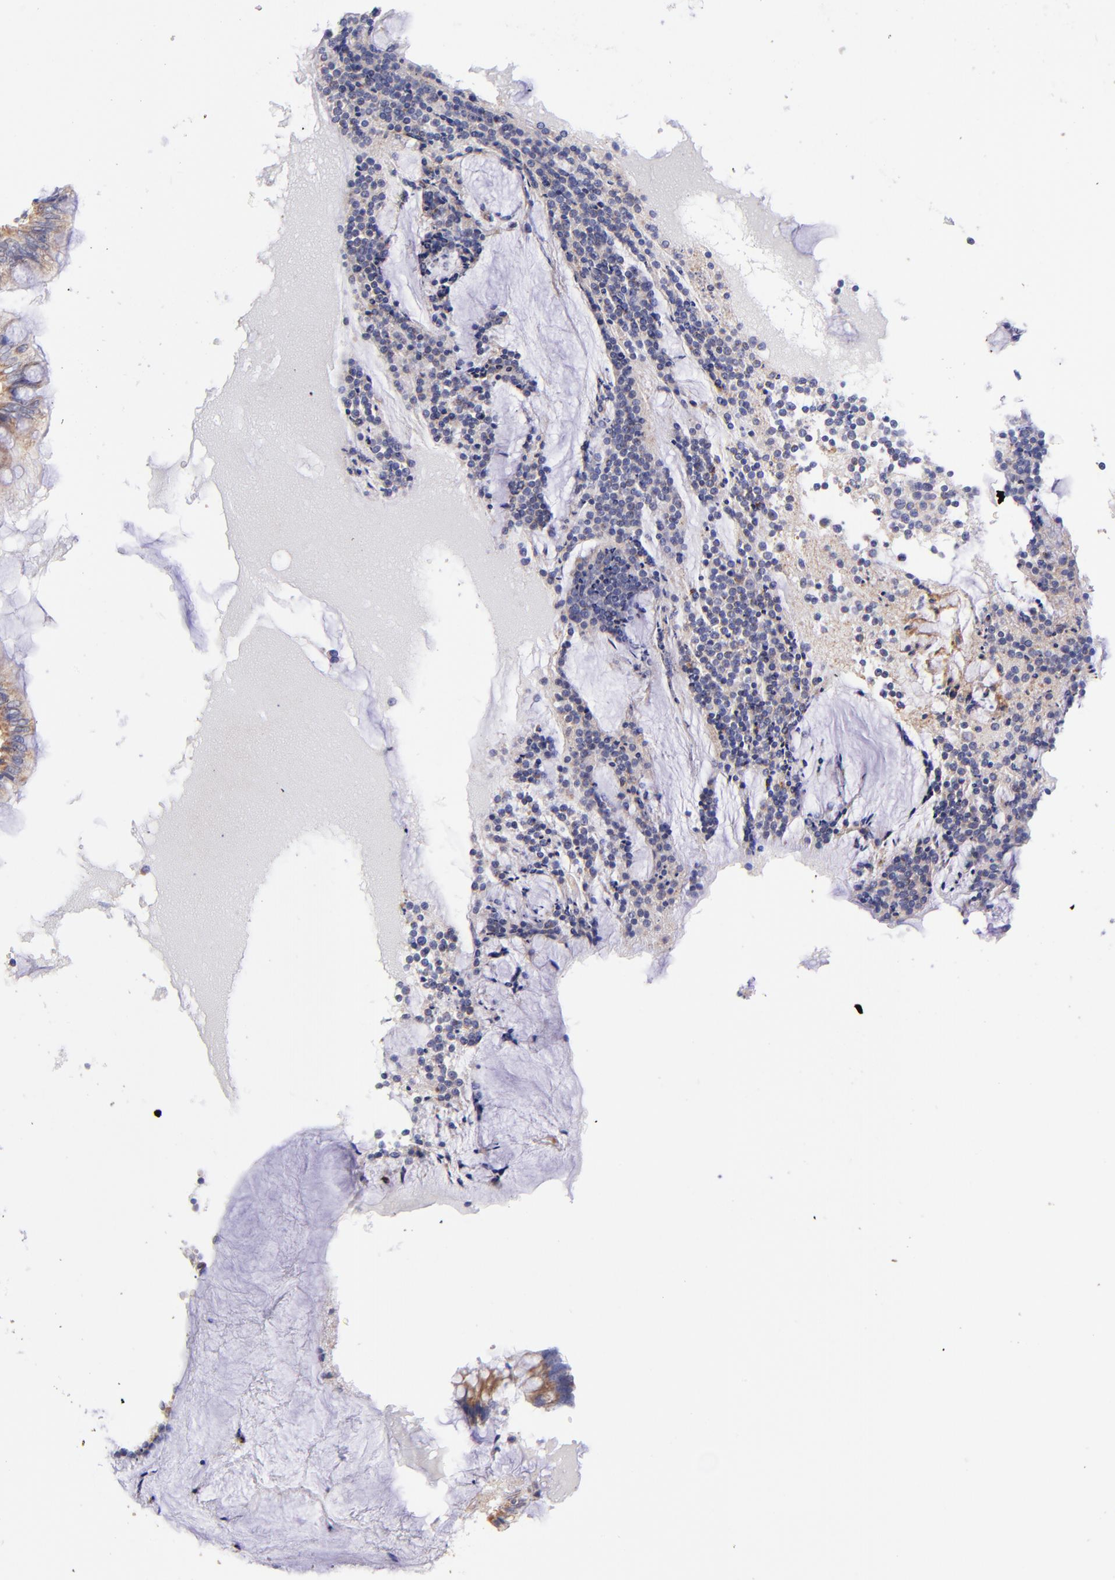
{"staining": {"intensity": "moderate", "quantity": ">75%", "location": "cytoplasmic/membranous"}, "tissue": "appendix", "cell_type": "Glandular cells", "image_type": "normal", "snomed": [{"axis": "morphology", "description": "Normal tissue, NOS"}, {"axis": "topography", "description": "Appendix"}], "caption": "The image shows immunohistochemical staining of benign appendix. There is moderate cytoplasmic/membranous positivity is identified in about >75% of glandular cells.", "gene": "NDUFB7", "patient": {"sex": "female", "age": 66}}